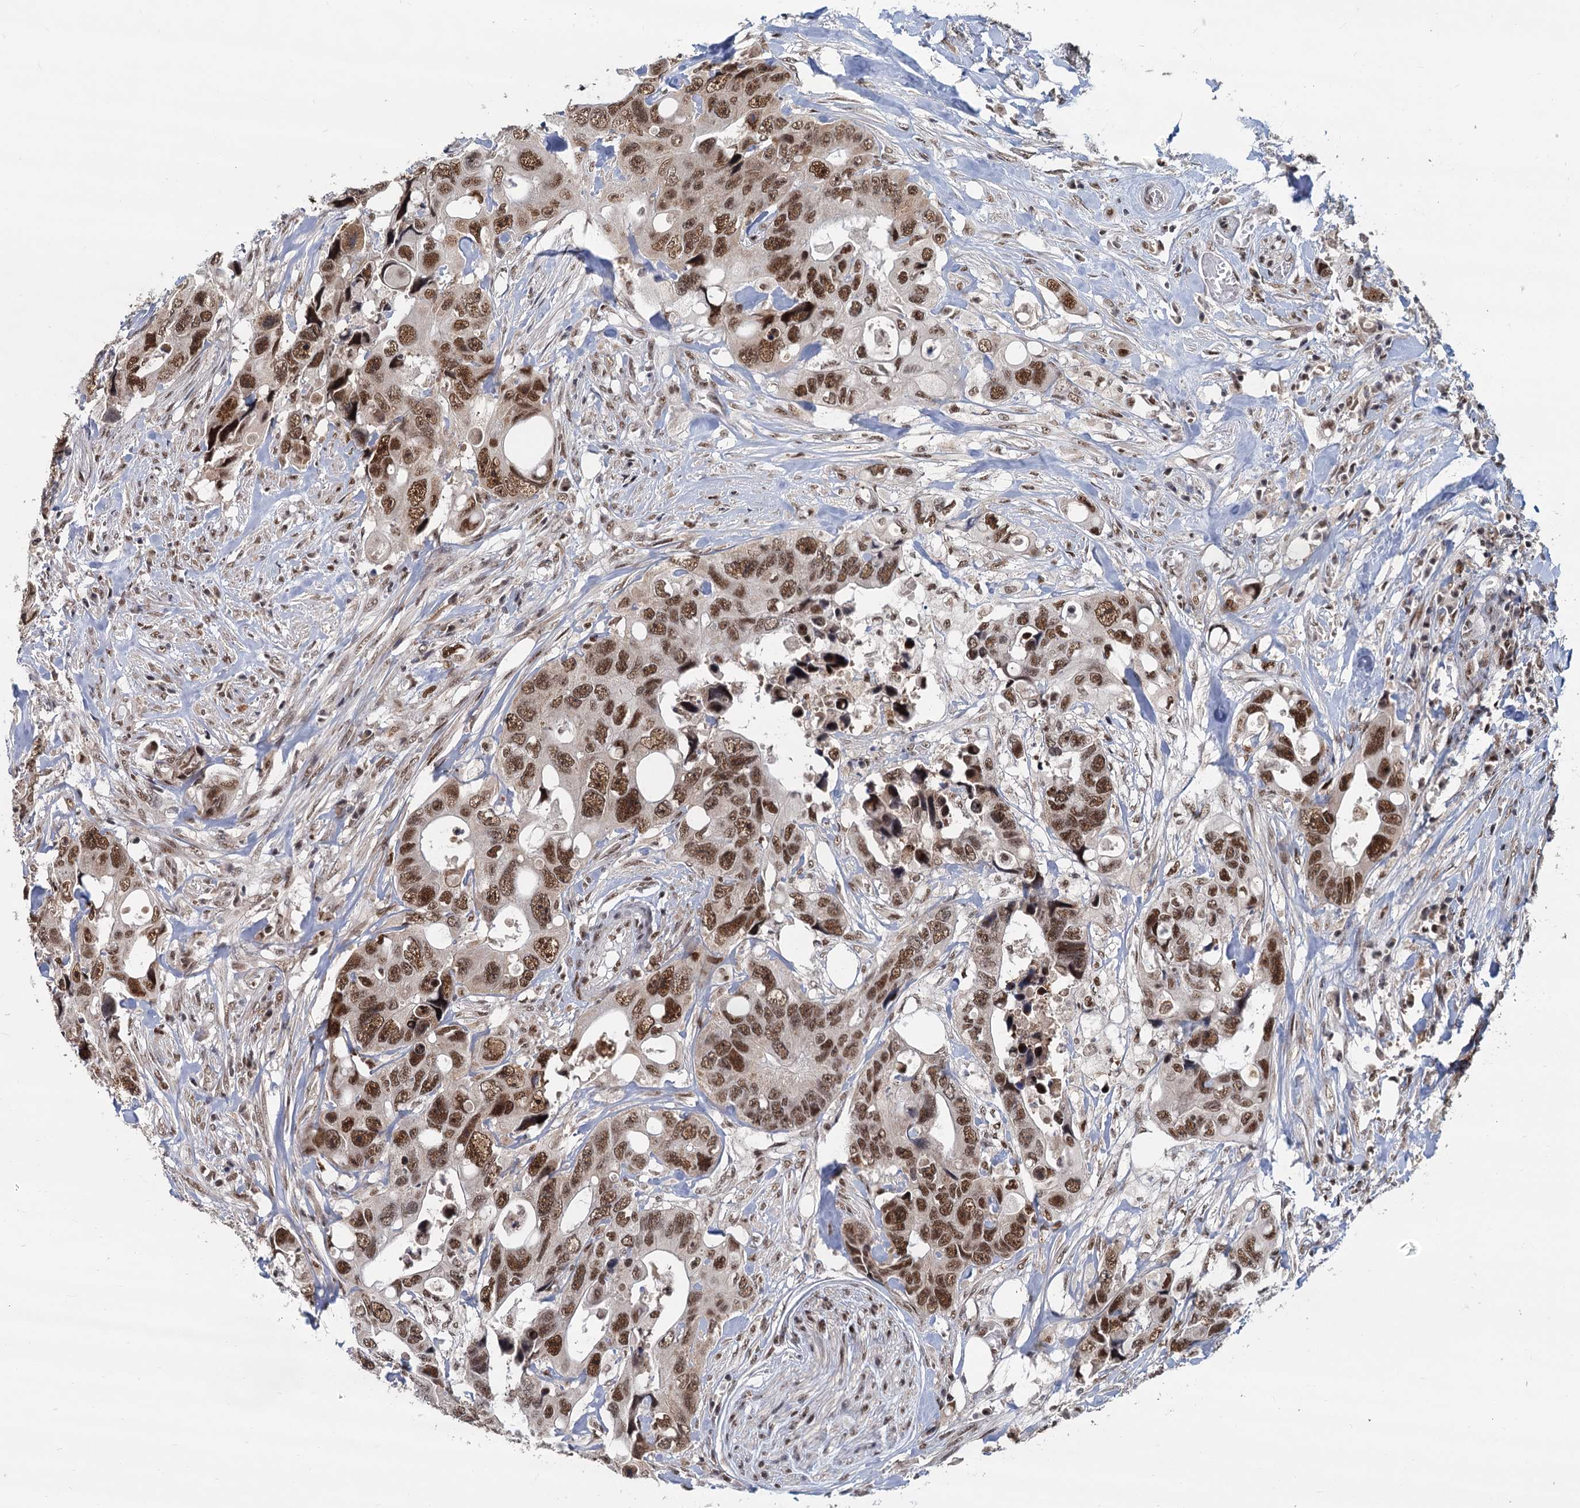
{"staining": {"intensity": "strong", "quantity": ">75%", "location": "nuclear"}, "tissue": "colorectal cancer", "cell_type": "Tumor cells", "image_type": "cancer", "snomed": [{"axis": "morphology", "description": "Adenocarcinoma, NOS"}, {"axis": "topography", "description": "Rectum"}], "caption": "Immunohistochemical staining of colorectal cancer reveals strong nuclear protein staining in about >75% of tumor cells.", "gene": "WBP4", "patient": {"sex": "male", "age": 57}}